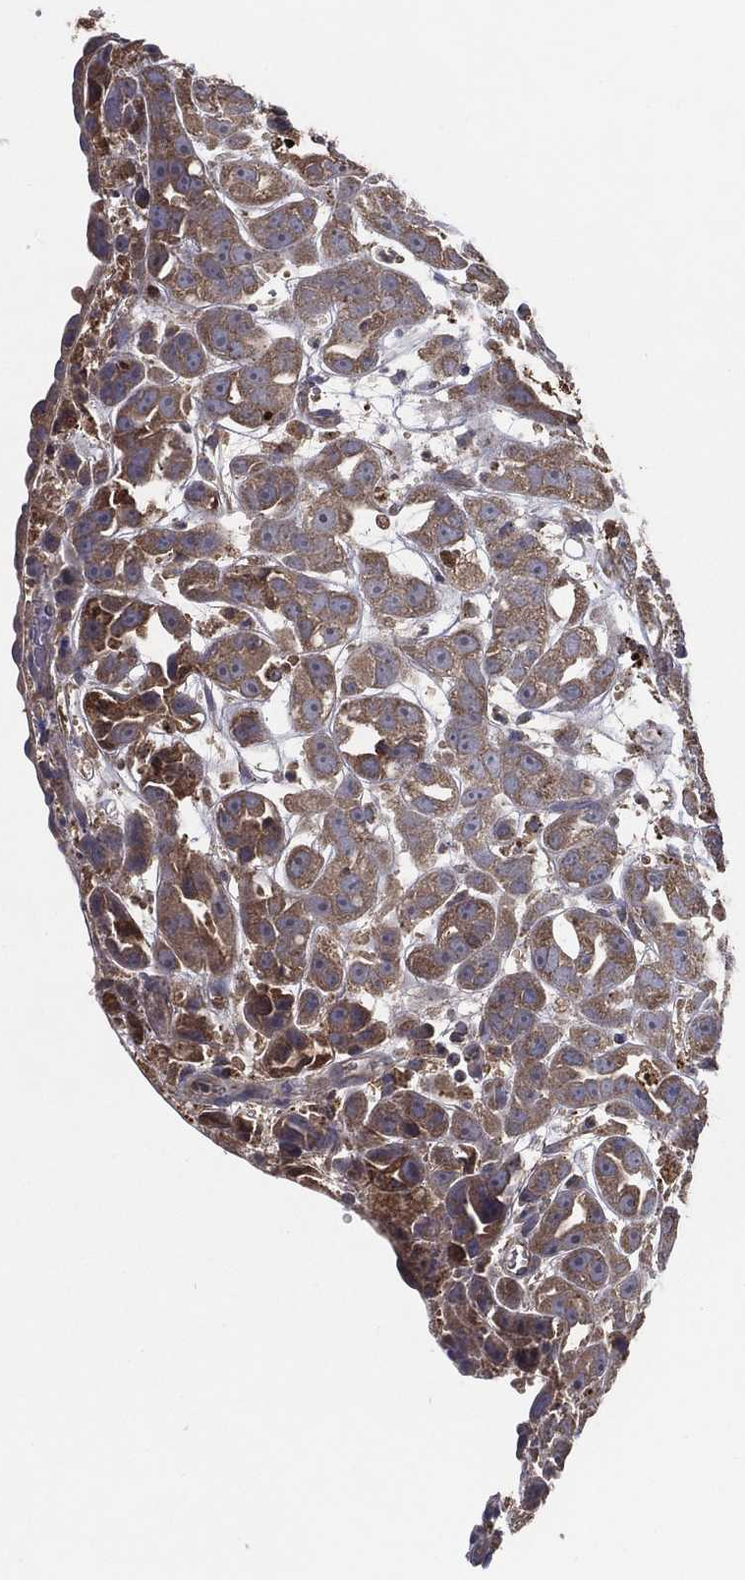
{"staining": {"intensity": "moderate", "quantity": "25%-75%", "location": "cytoplasmic/membranous"}, "tissue": "urothelial cancer", "cell_type": "Tumor cells", "image_type": "cancer", "snomed": [{"axis": "morphology", "description": "Urothelial carcinoma, High grade"}, {"axis": "topography", "description": "Urinary bladder"}], "caption": "Immunohistochemical staining of urothelial cancer exhibits moderate cytoplasmic/membranous protein positivity in about 25%-75% of tumor cells.", "gene": "MT-ND1", "patient": {"sex": "female", "age": 41}}